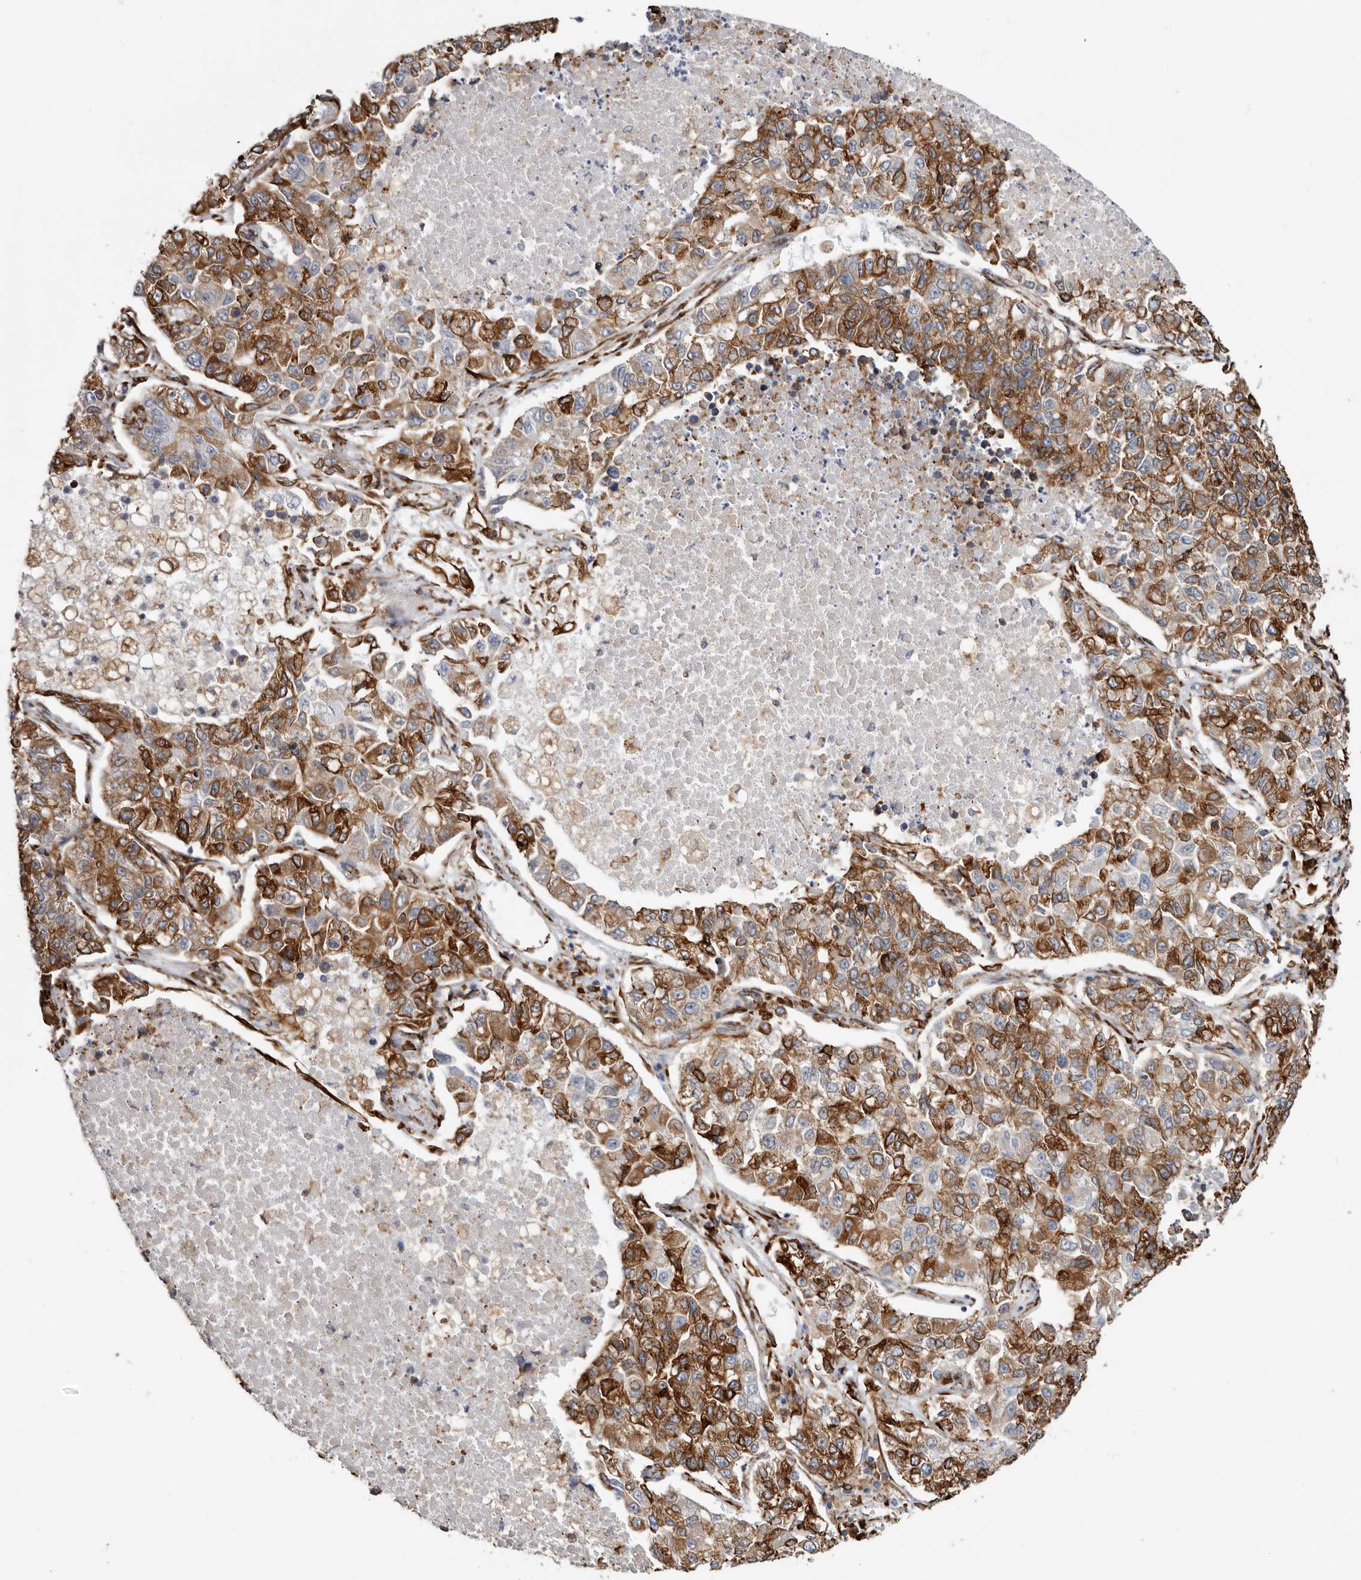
{"staining": {"intensity": "strong", "quantity": ">75%", "location": "cytoplasmic/membranous"}, "tissue": "lung cancer", "cell_type": "Tumor cells", "image_type": "cancer", "snomed": [{"axis": "morphology", "description": "Adenocarcinoma, NOS"}, {"axis": "topography", "description": "Lung"}], "caption": "Immunohistochemistry photomicrograph of human lung cancer (adenocarcinoma) stained for a protein (brown), which exhibits high levels of strong cytoplasmic/membranous expression in about >75% of tumor cells.", "gene": "SEMA3E", "patient": {"sex": "male", "age": 49}}